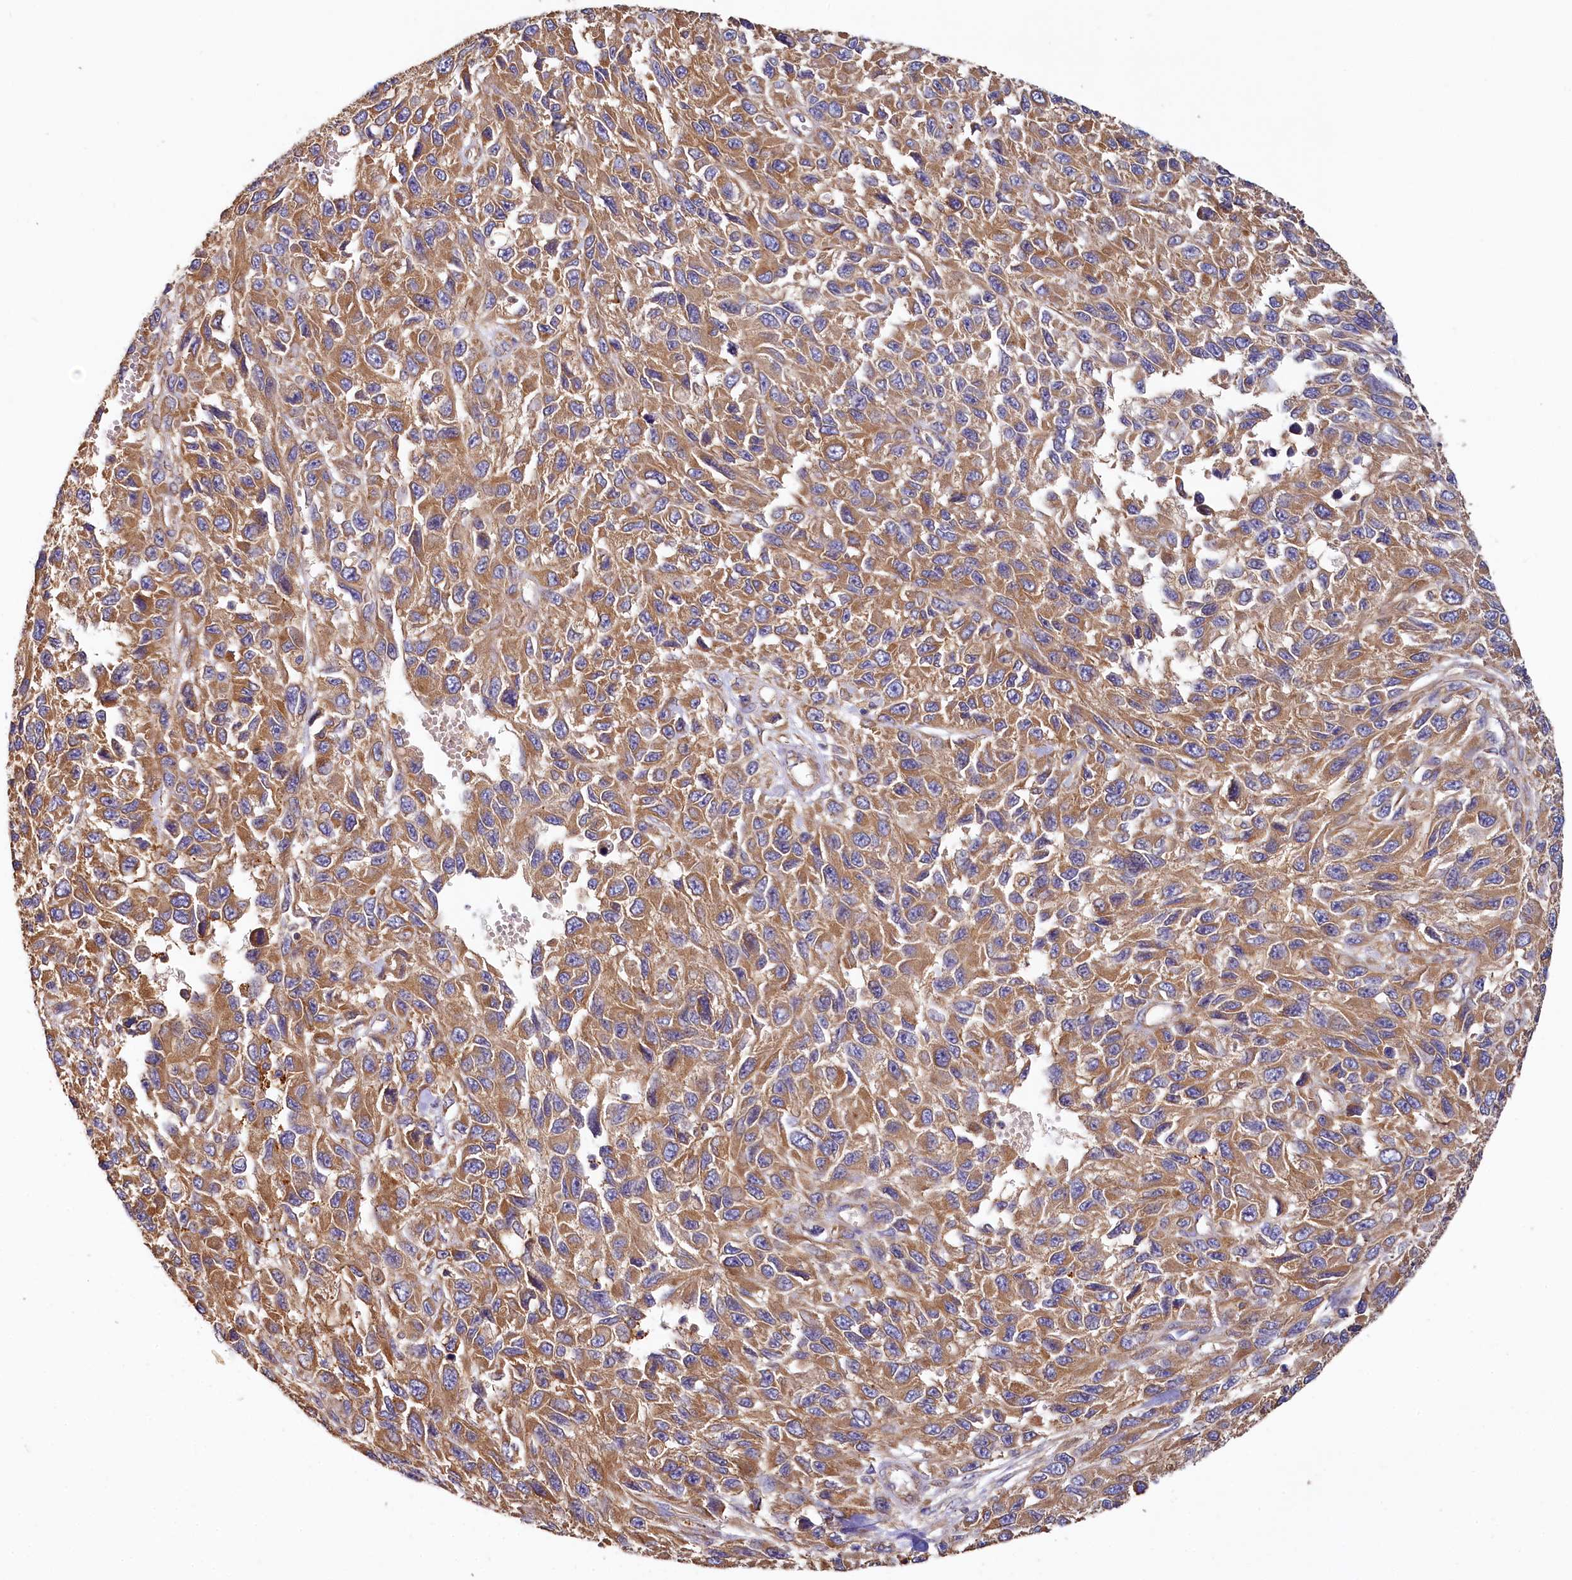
{"staining": {"intensity": "moderate", "quantity": ">75%", "location": "cytoplasmic/membranous"}, "tissue": "melanoma", "cell_type": "Tumor cells", "image_type": "cancer", "snomed": [{"axis": "morphology", "description": "Normal tissue, NOS"}, {"axis": "morphology", "description": "Malignant melanoma, NOS"}, {"axis": "topography", "description": "Skin"}], "caption": "Immunohistochemical staining of malignant melanoma exhibits medium levels of moderate cytoplasmic/membranous protein expression in about >75% of tumor cells. Immunohistochemistry stains the protein in brown and the nuclei are stained blue.", "gene": "PPIP5K1", "patient": {"sex": "female", "age": 96}}